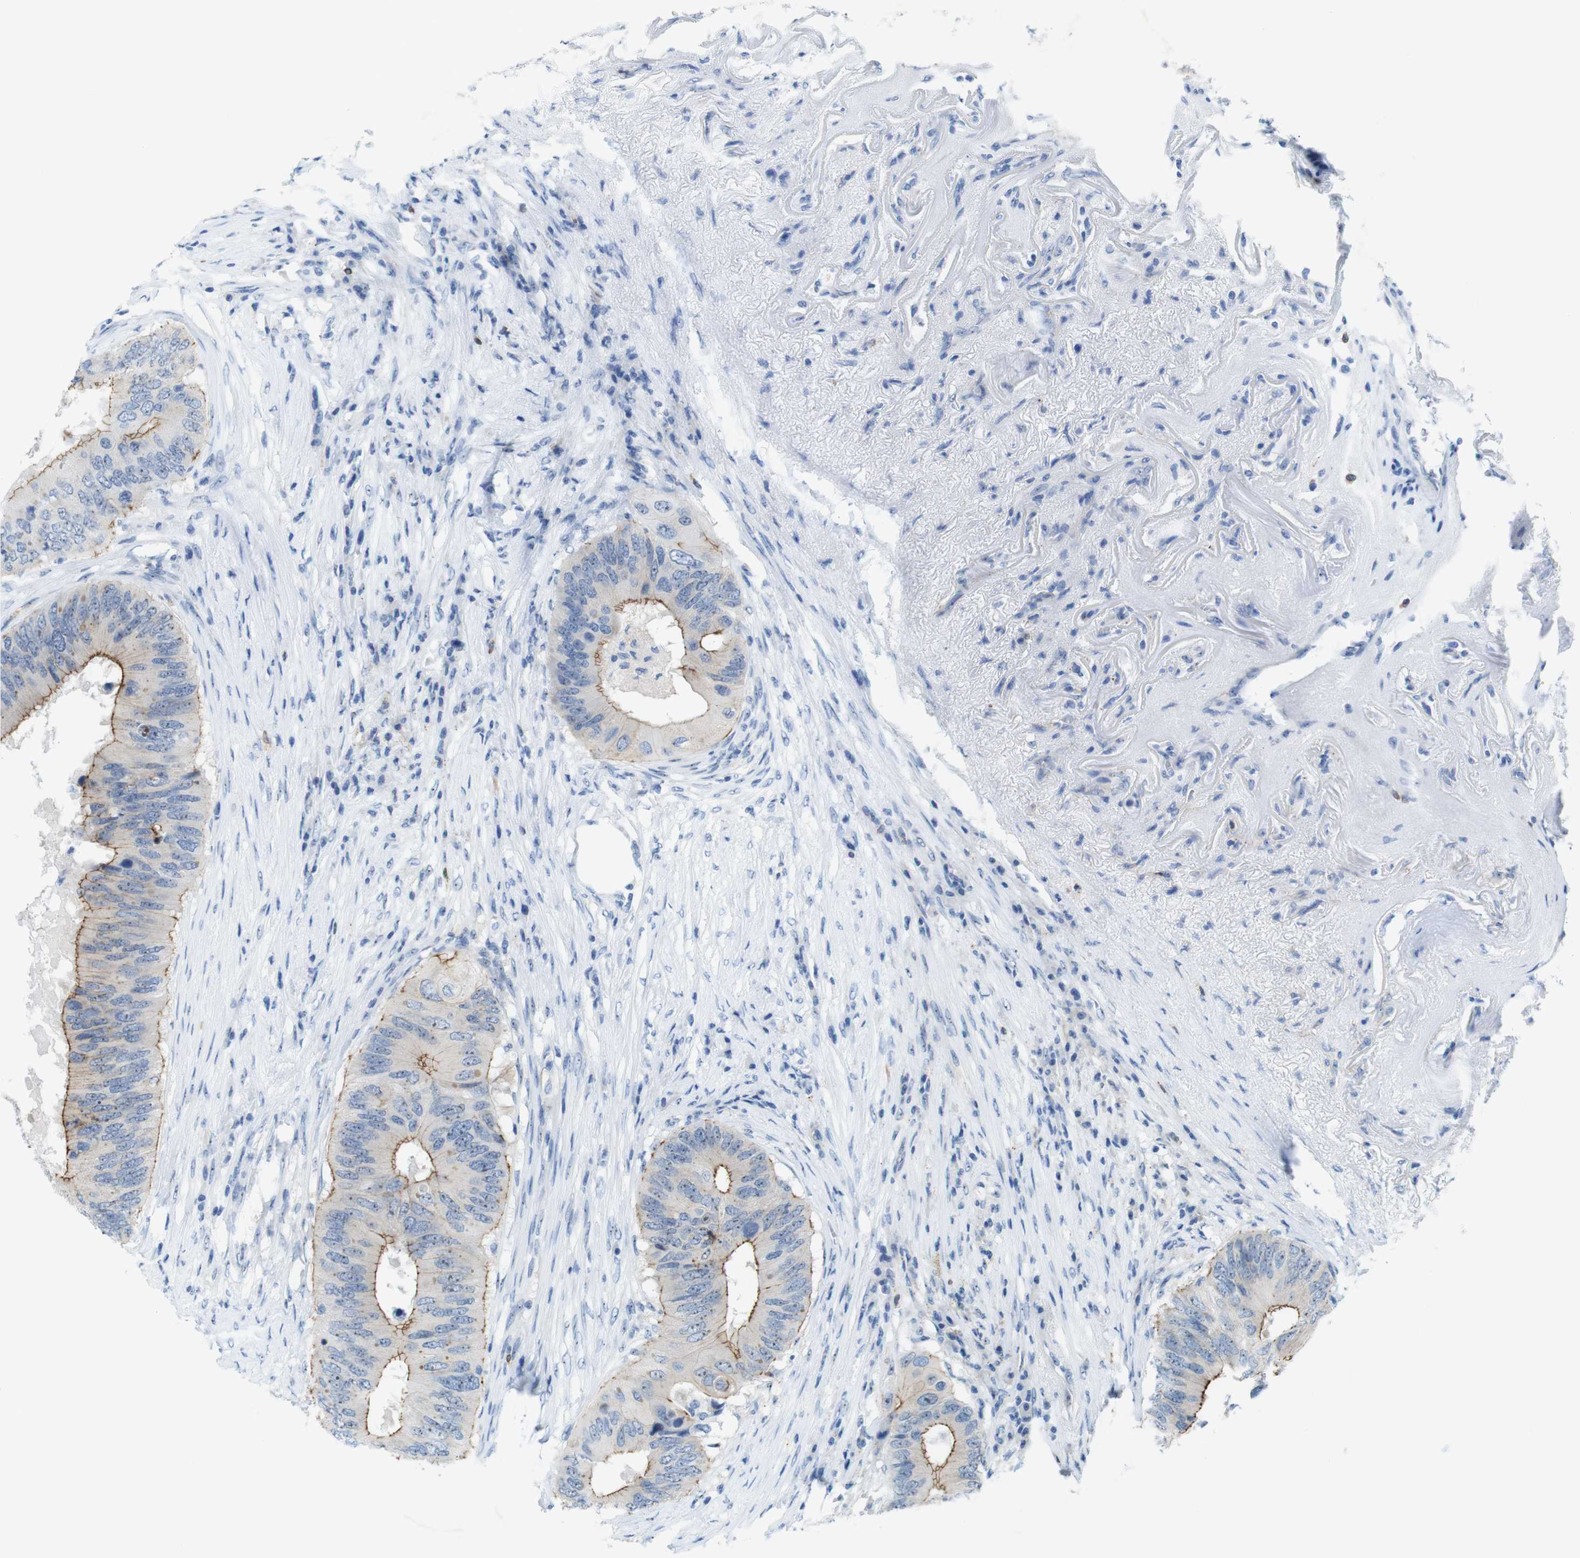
{"staining": {"intensity": "moderate", "quantity": "25%-75%", "location": "cytoplasmic/membranous"}, "tissue": "colorectal cancer", "cell_type": "Tumor cells", "image_type": "cancer", "snomed": [{"axis": "morphology", "description": "Adenocarcinoma, NOS"}, {"axis": "topography", "description": "Colon"}], "caption": "Immunohistochemistry of human colorectal cancer reveals medium levels of moderate cytoplasmic/membranous staining in about 25%-75% of tumor cells.", "gene": "TJP3", "patient": {"sex": "male", "age": 71}}